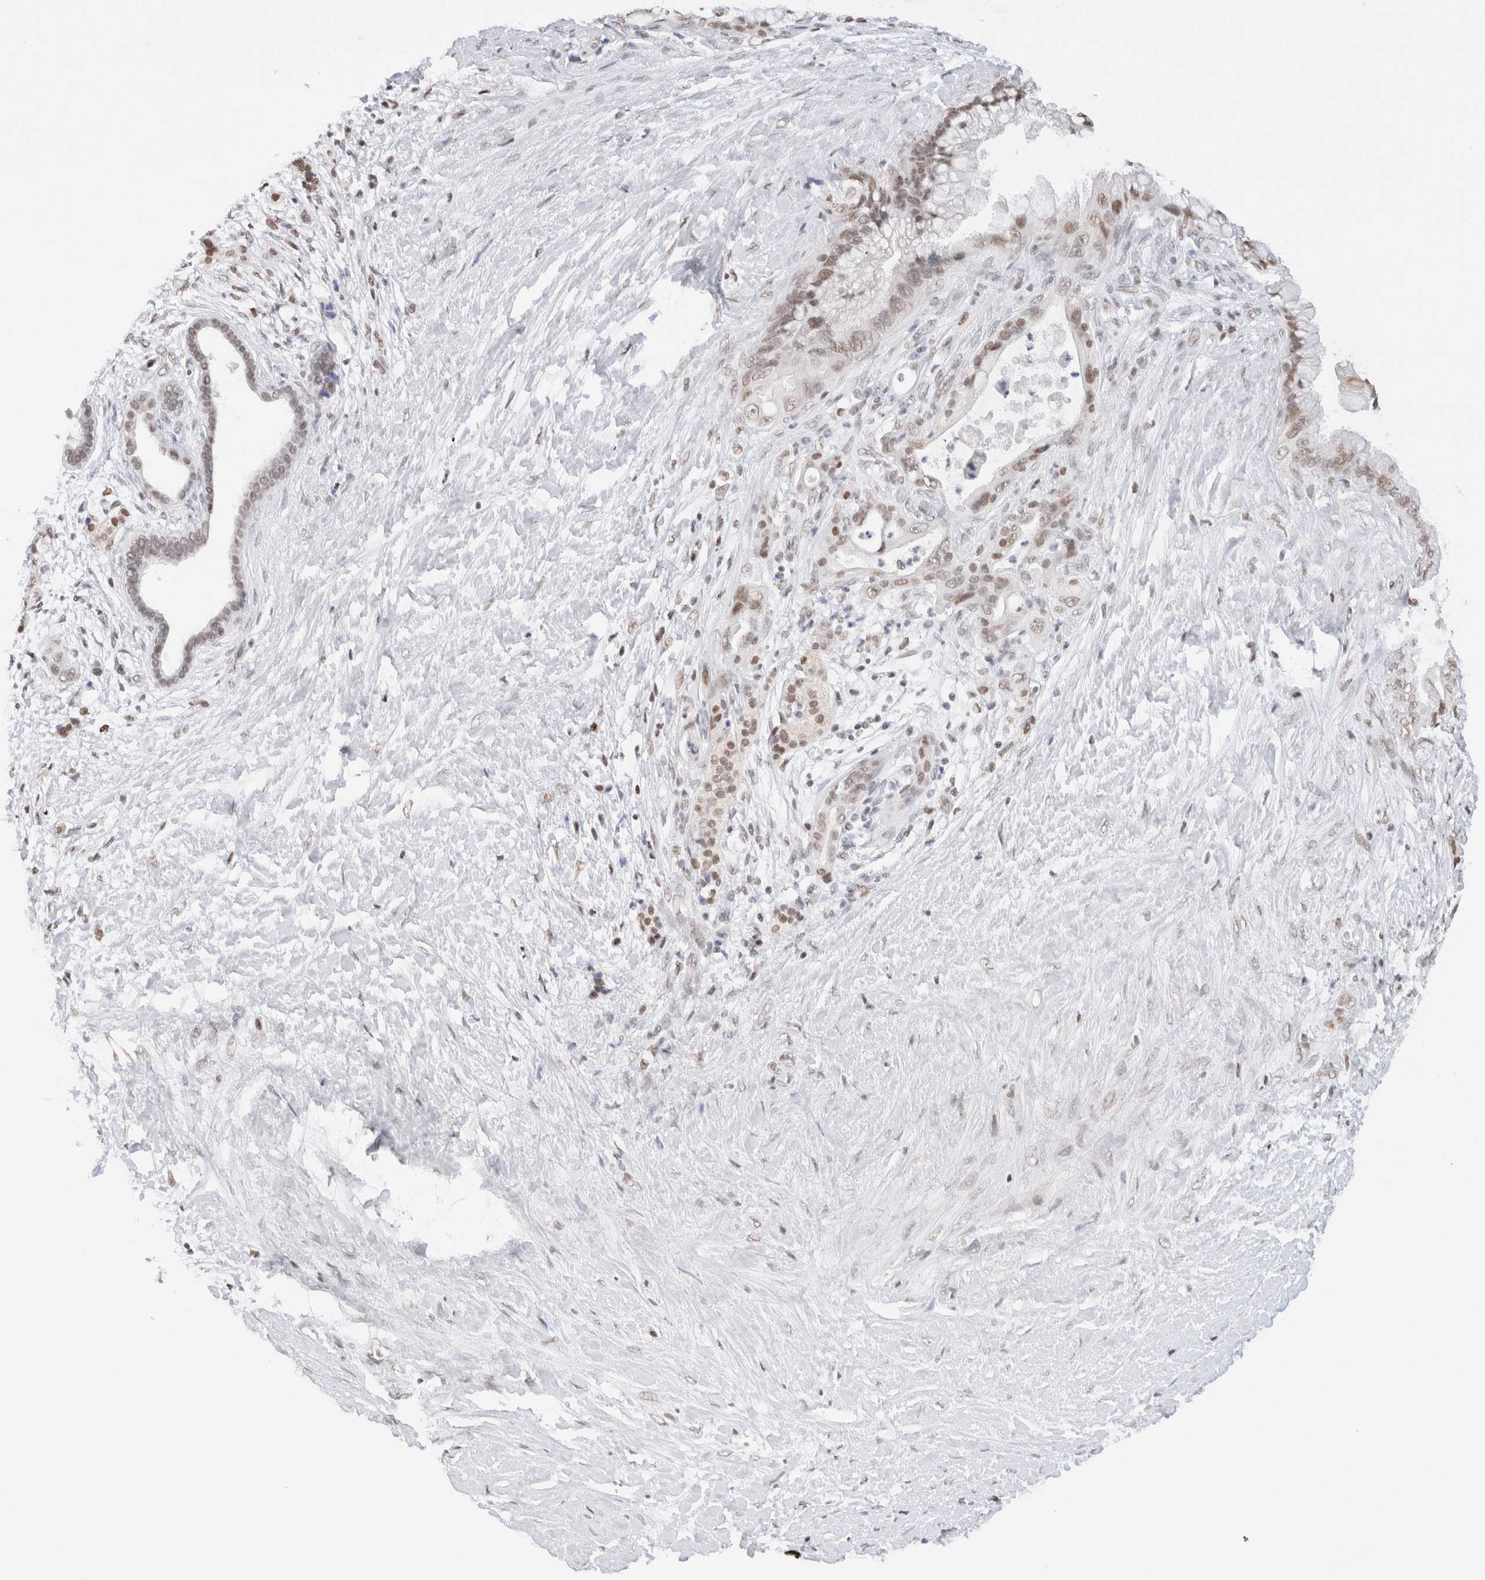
{"staining": {"intensity": "moderate", "quantity": ">75%", "location": "nuclear"}, "tissue": "pancreatic cancer", "cell_type": "Tumor cells", "image_type": "cancer", "snomed": [{"axis": "morphology", "description": "Adenocarcinoma, NOS"}, {"axis": "topography", "description": "Pancreas"}], "caption": "A brown stain shows moderate nuclear positivity of a protein in human pancreatic cancer tumor cells.", "gene": "SUPT3H", "patient": {"sex": "male", "age": 59}}